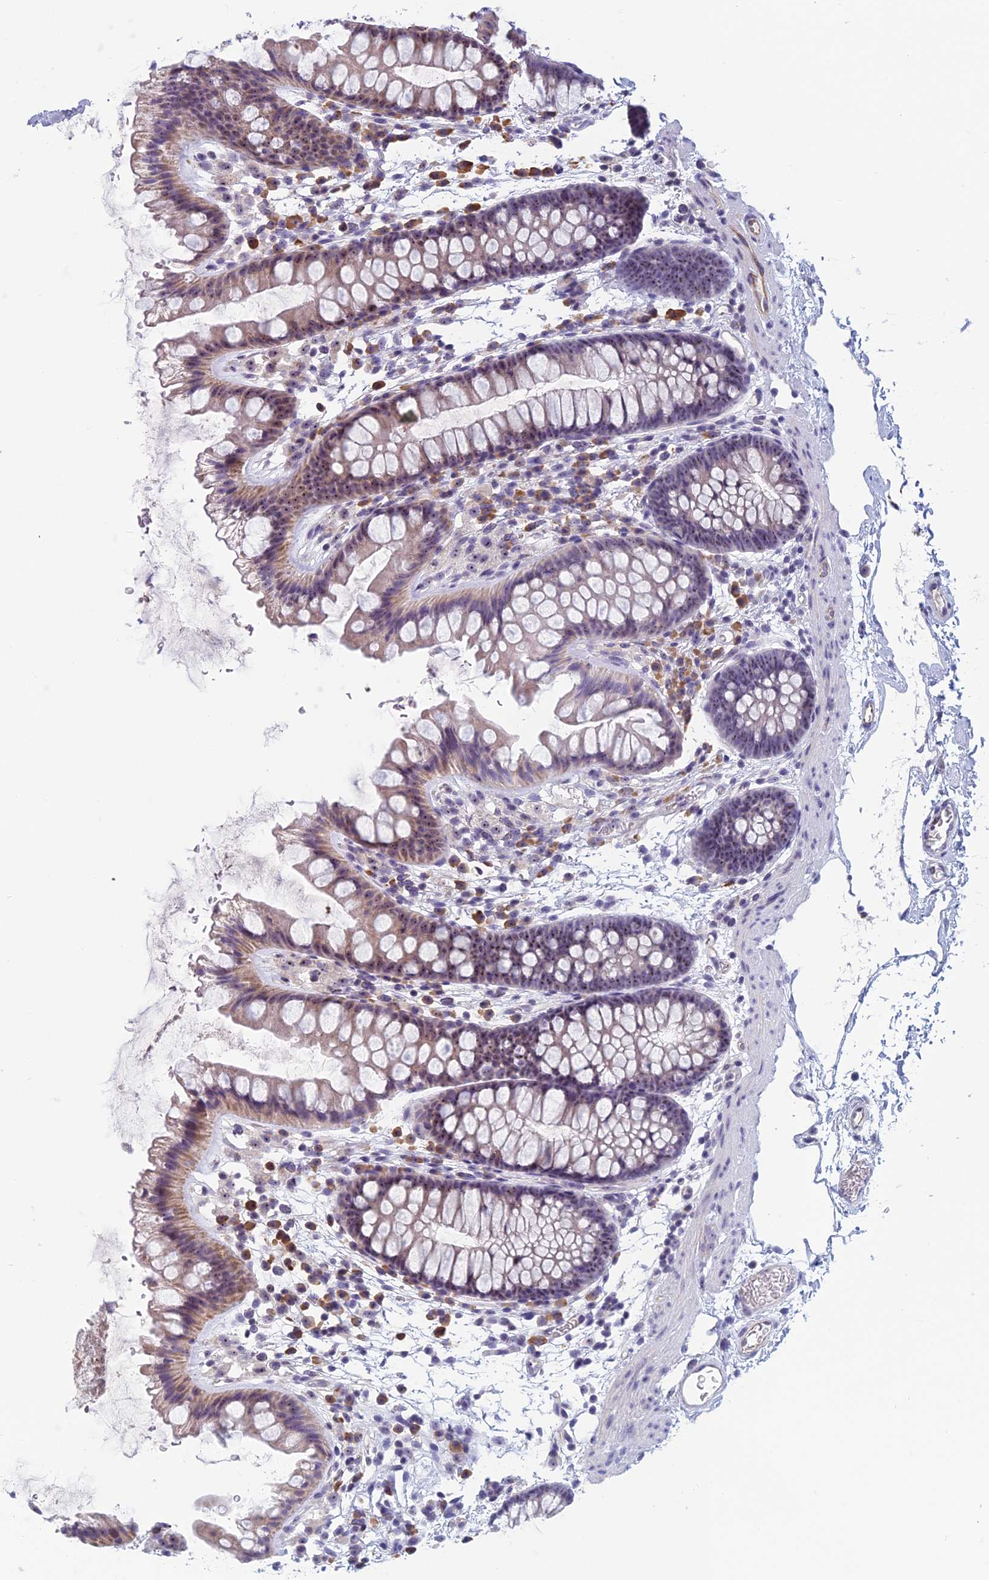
{"staining": {"intensity": "negative", "quantity": "none", "location": "none"}, "tissue": "colon", "cell_type": "Endothelial cells", "image_type": "normal", "snomed": [{"axis": "morphology", "description": "Normal tissue, NOS"}, {"axis": "topography", "description": "Colon"}], "caption": "Immunohistochemistry (IHC) of unremarkable colon reveals no expression in endothelial cells. (Stains: DAB IHC with hematoxylin counter stain, Microscopy: brightfield microscopy at high magnification).", "gene": "NOC2L", "patient": {"sex": "female", "age": 62}}